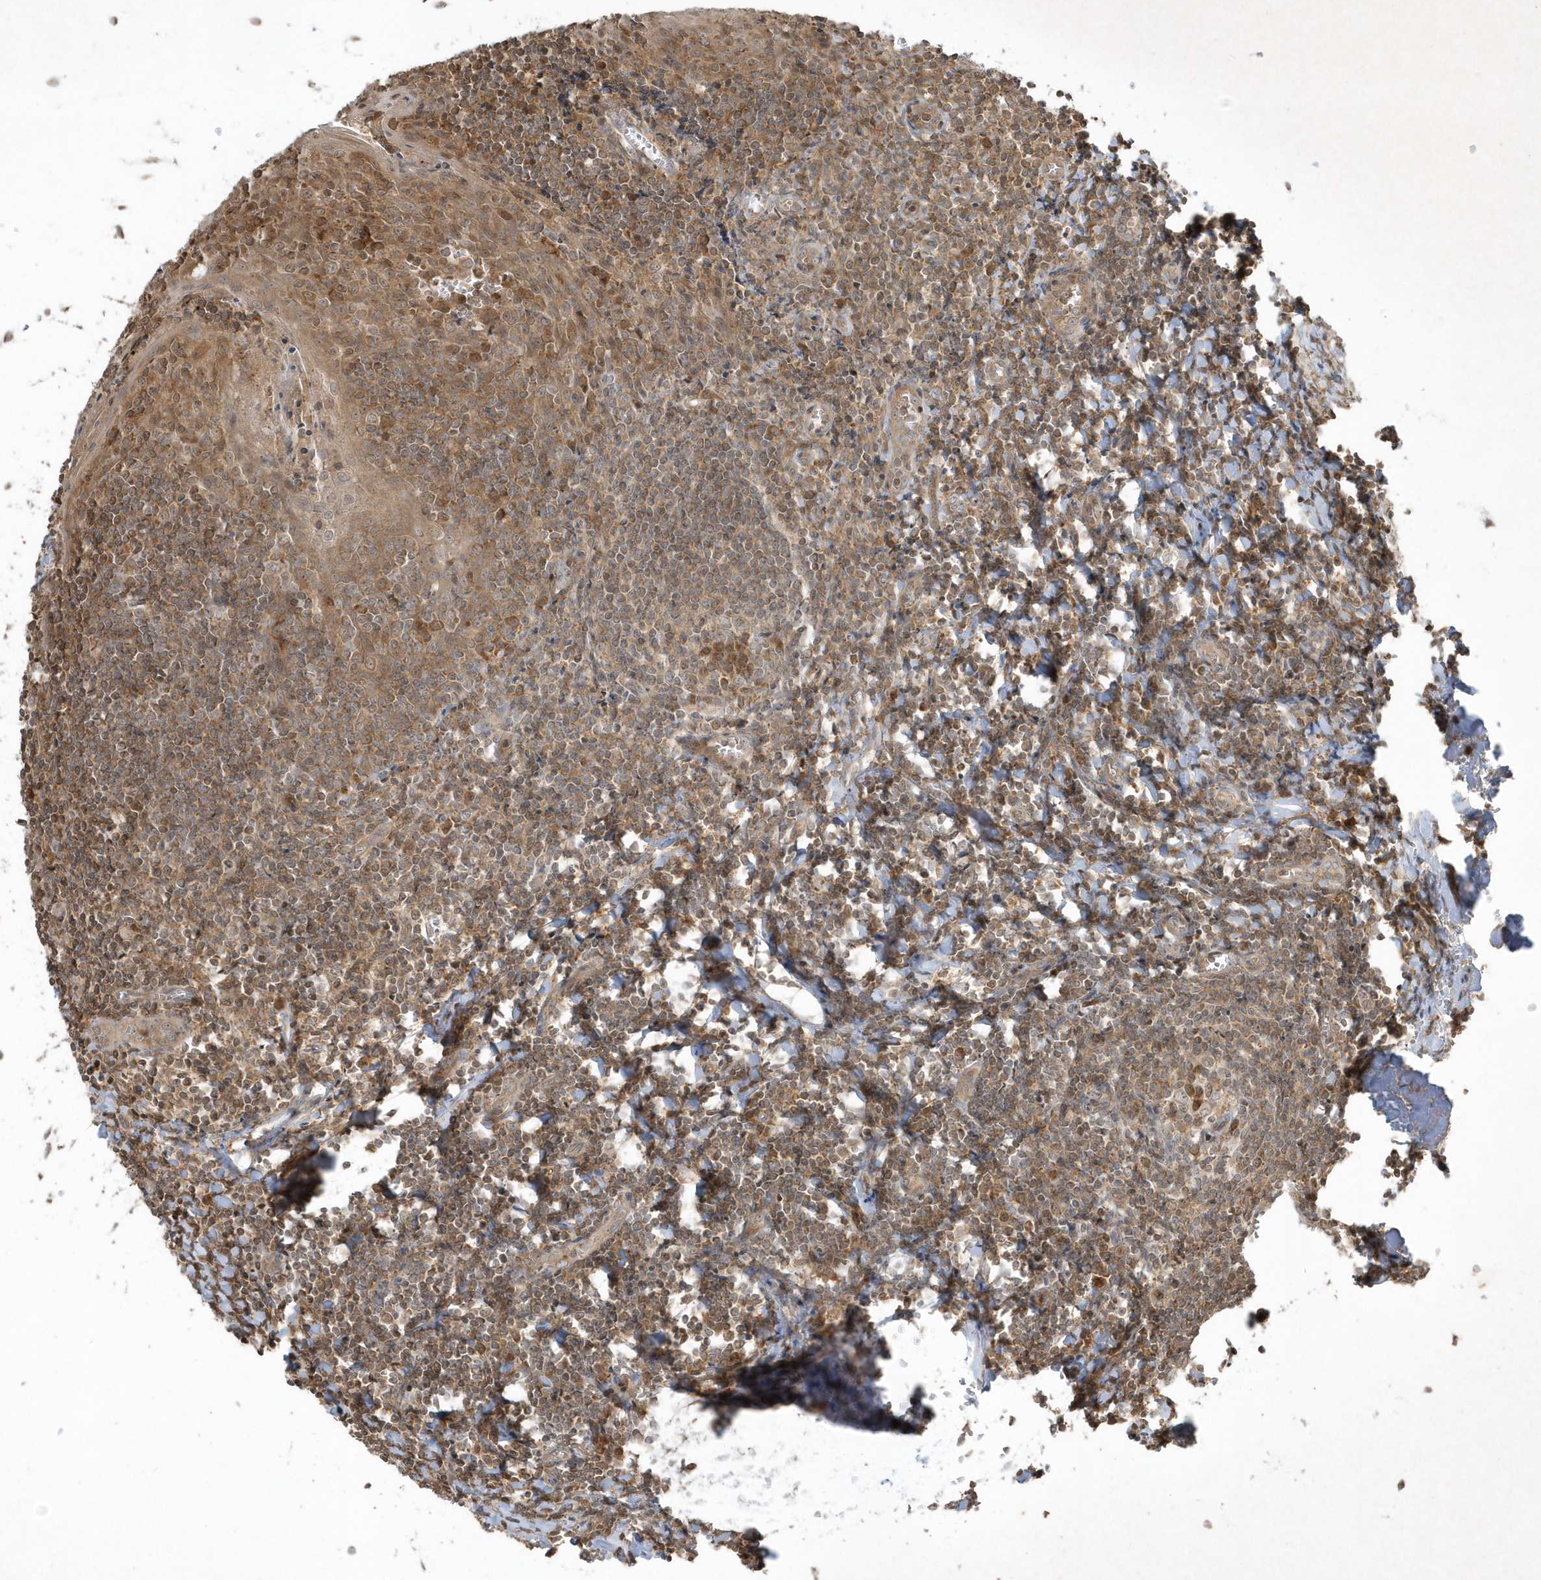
{"staining": {"intensity": "moderate", "quantity": "<25%", "location": "cytoplasmic/membranous"}, "tissue": "tonsil", "cell_type": "Germinal center cells", "image_type": "normal", "snomed": [{"axis": "morphology", "description": "Normal tissue, NOS"}, {"axis": "topography", "description": "Tonsil"}], "caption": "Moderate cytoplasmic/membranous expression for a protein is present in about <25% of germinal center cells of normal tonsil using immunohistochemistry (IHC).", "gene": "PLTP", "patient": {"sex": "male", "age": 27}}